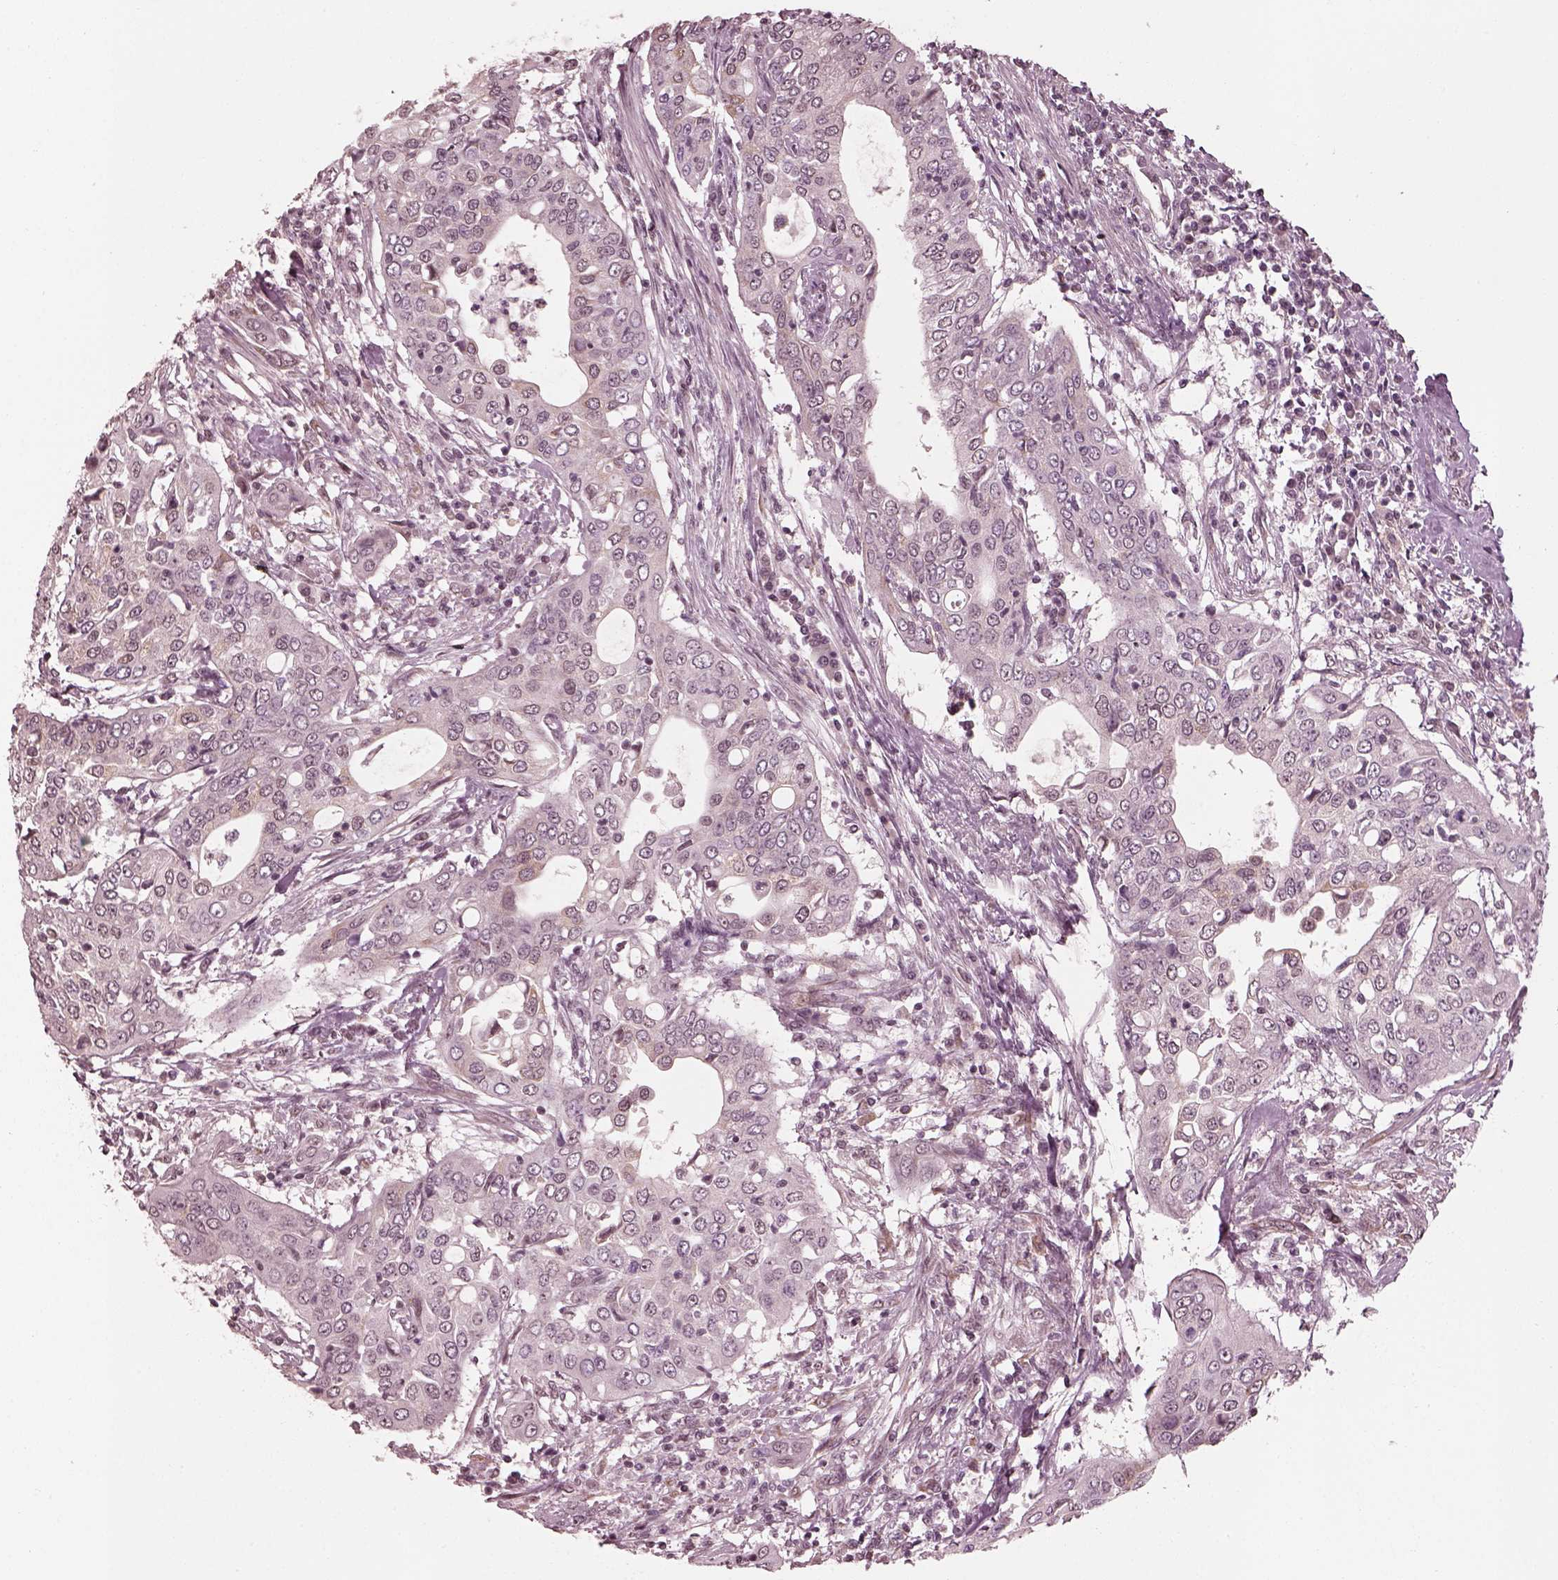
{"staining": {"intensity": "negative", "quantity": "none", "location": "none"}, "tissue": "urothelial cancer", "cell_type": "Tumor cells", "image_type": "cancer", "snomed": [{"axis": "morphology", "description": "Urothelial carcinoma, High grade"}, {"axis": "topography", "description": "Urinary bladder"}], "caption": "High-grade urothelial carcinoma was stained to show a protein in brown. There is no significant positivity in tumor cells. Brightfield microscopy of immunohistochemistry stained with DAB (brown) and hematoxylin (blue), captured at high magnification.", "gene": "RPGRIP1", "patient": {"sex": "male", "age": 82}}